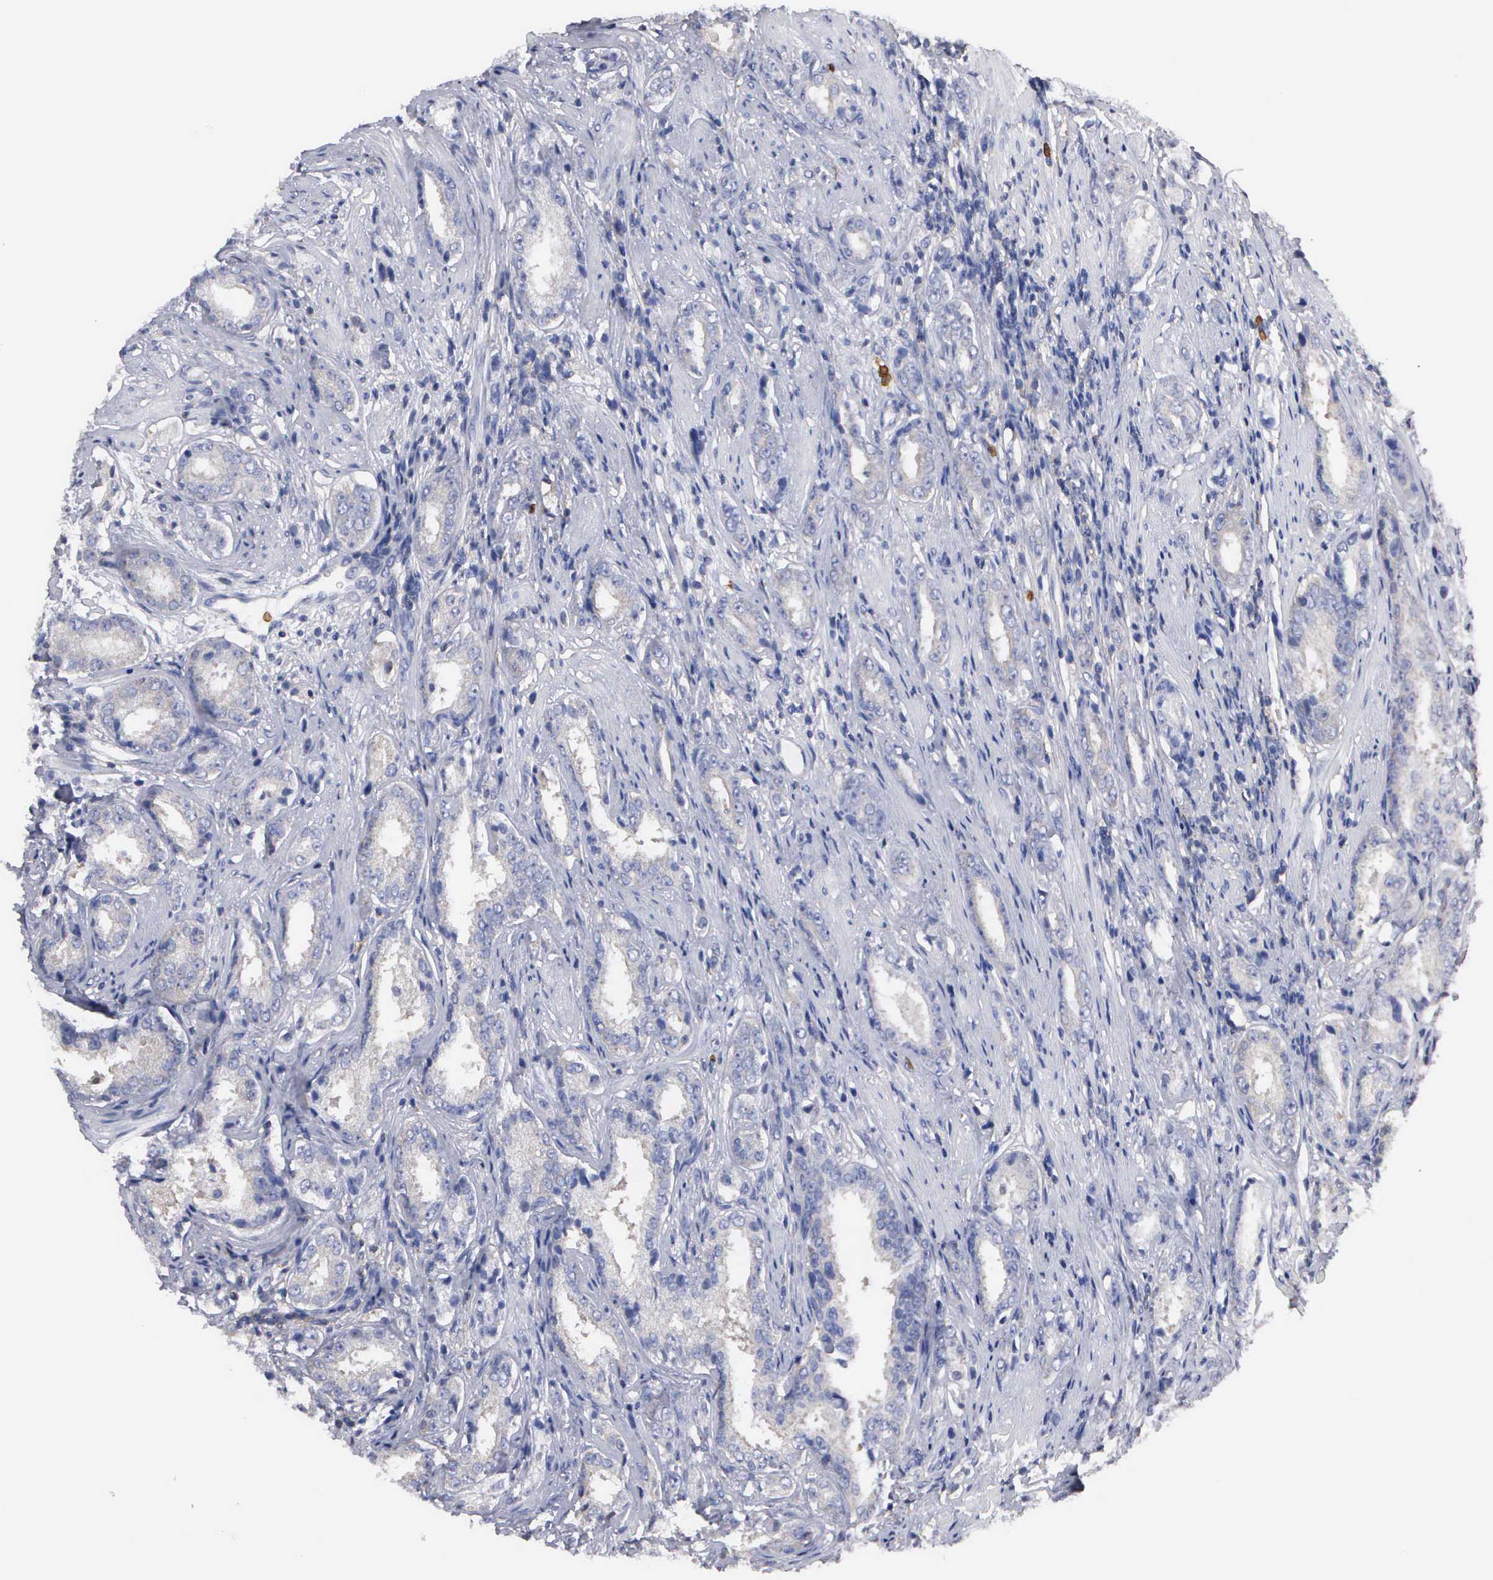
{"staining": {"intensity": "negative", "quantity": "none", "location": "none"}, "tissue": "prostate cancer", "cell_type": "Tumor cells", "image_type": "cancer", "snomed": [{"axis": "morphology", "description": "Adenocarcinoma, Medium grade"}, {"axis": "topography", "description": "Prostate"}], "caption": "The micrograph shows no staining of tumor cells in prostate cancer.", "gene": "G6PD", "patient": {"sex": "male", "age": 53}}